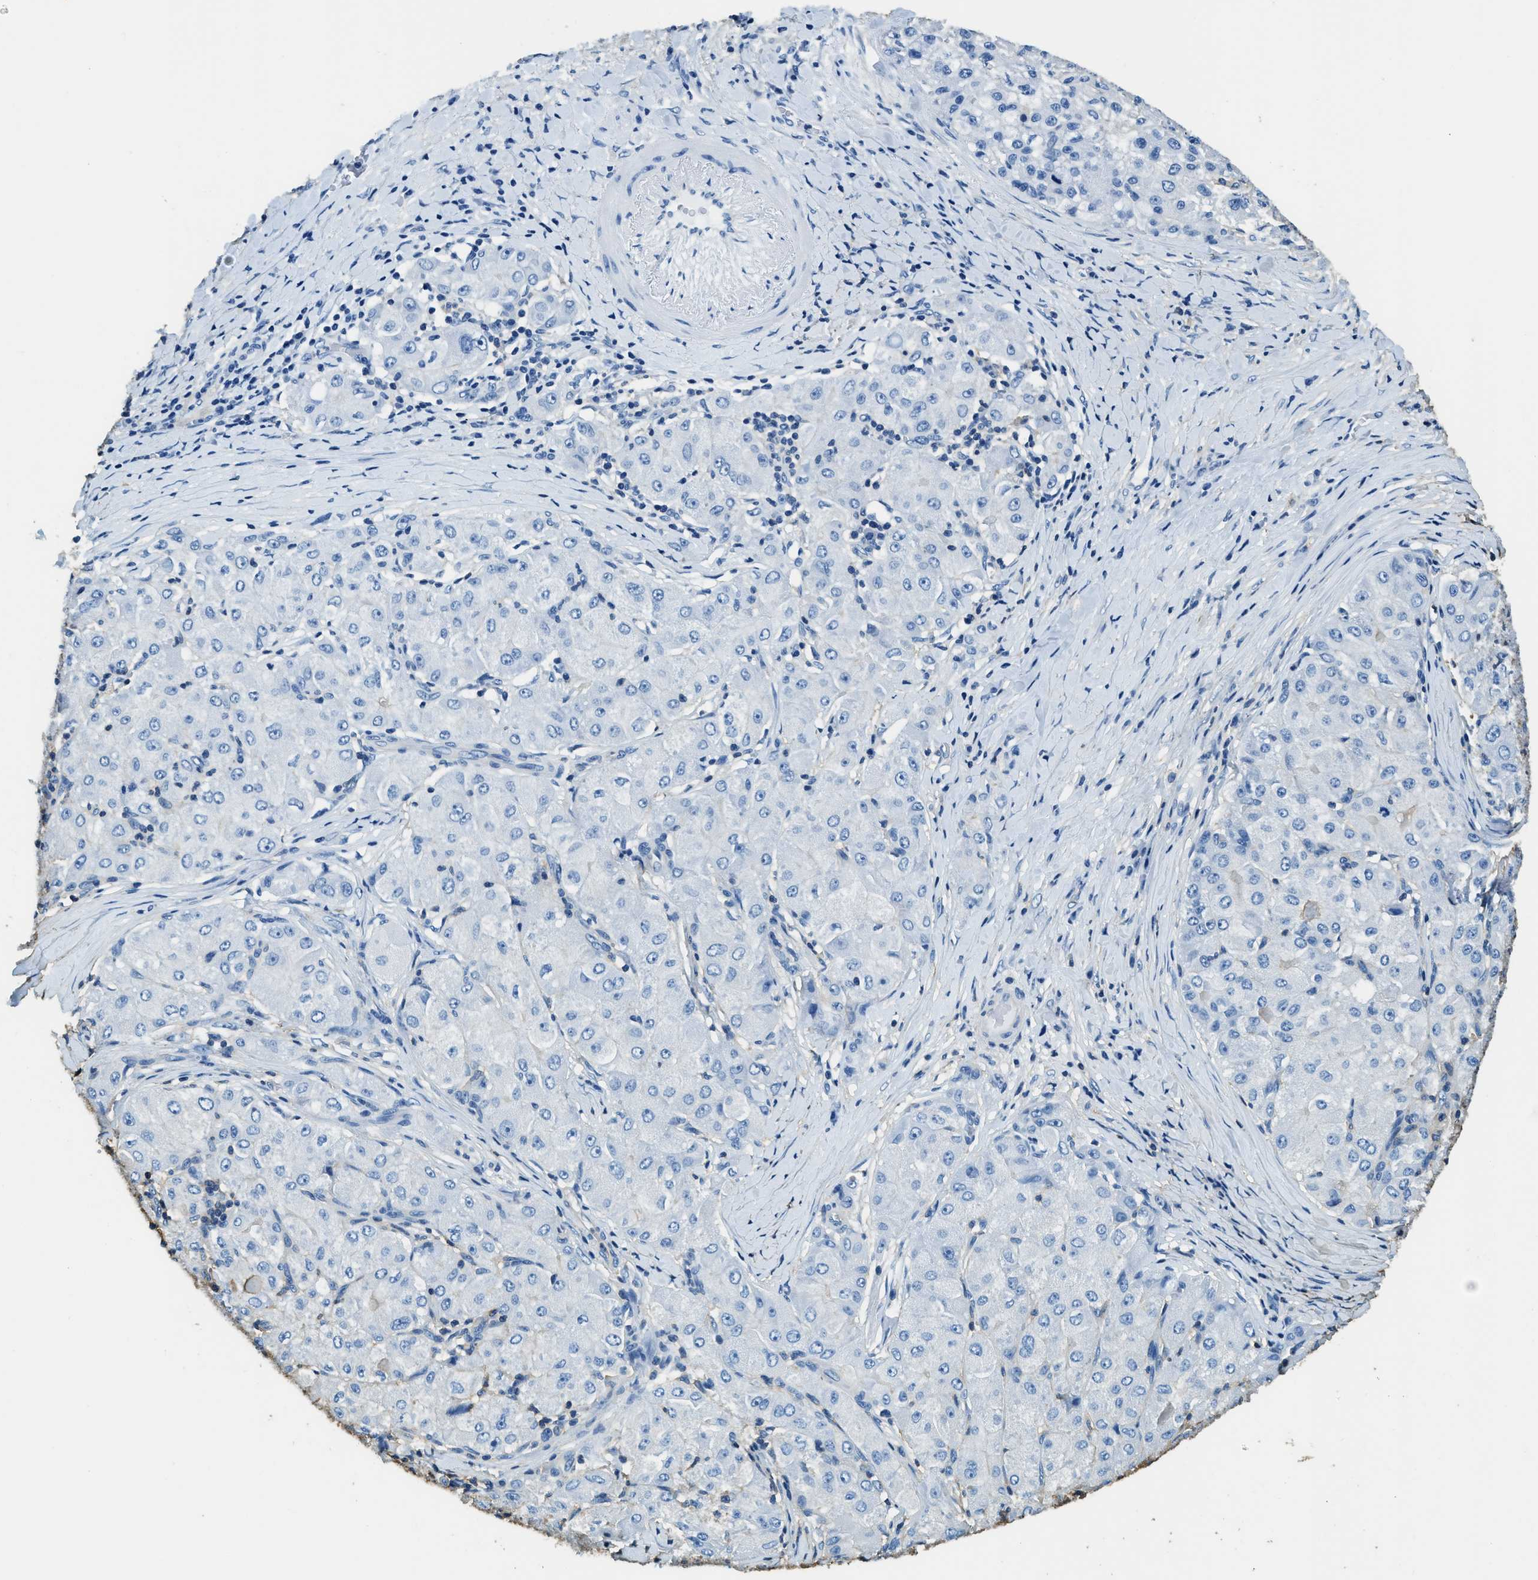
{"staining": {"intensity": "negative", "quantity": "none", "location": "none"}, "tissue": "liver cancer", "cell_type": "Tumor cells", "image_type": "cancer", "snomed": [{"axis": "morphology", "description": "Carcinoma, Hepatocellular, NOS"}, {"axis": "topography", "description": "Liver"}], "caption": "DAB (3,3'-diaminobenzidine) immunohistochemical staining of human liver cancer (hepatocellular carcinoma) reveals no significant staining in tumor cells.", "gene": "ACCS", "patient": {"sex": "male", "age": 80}}